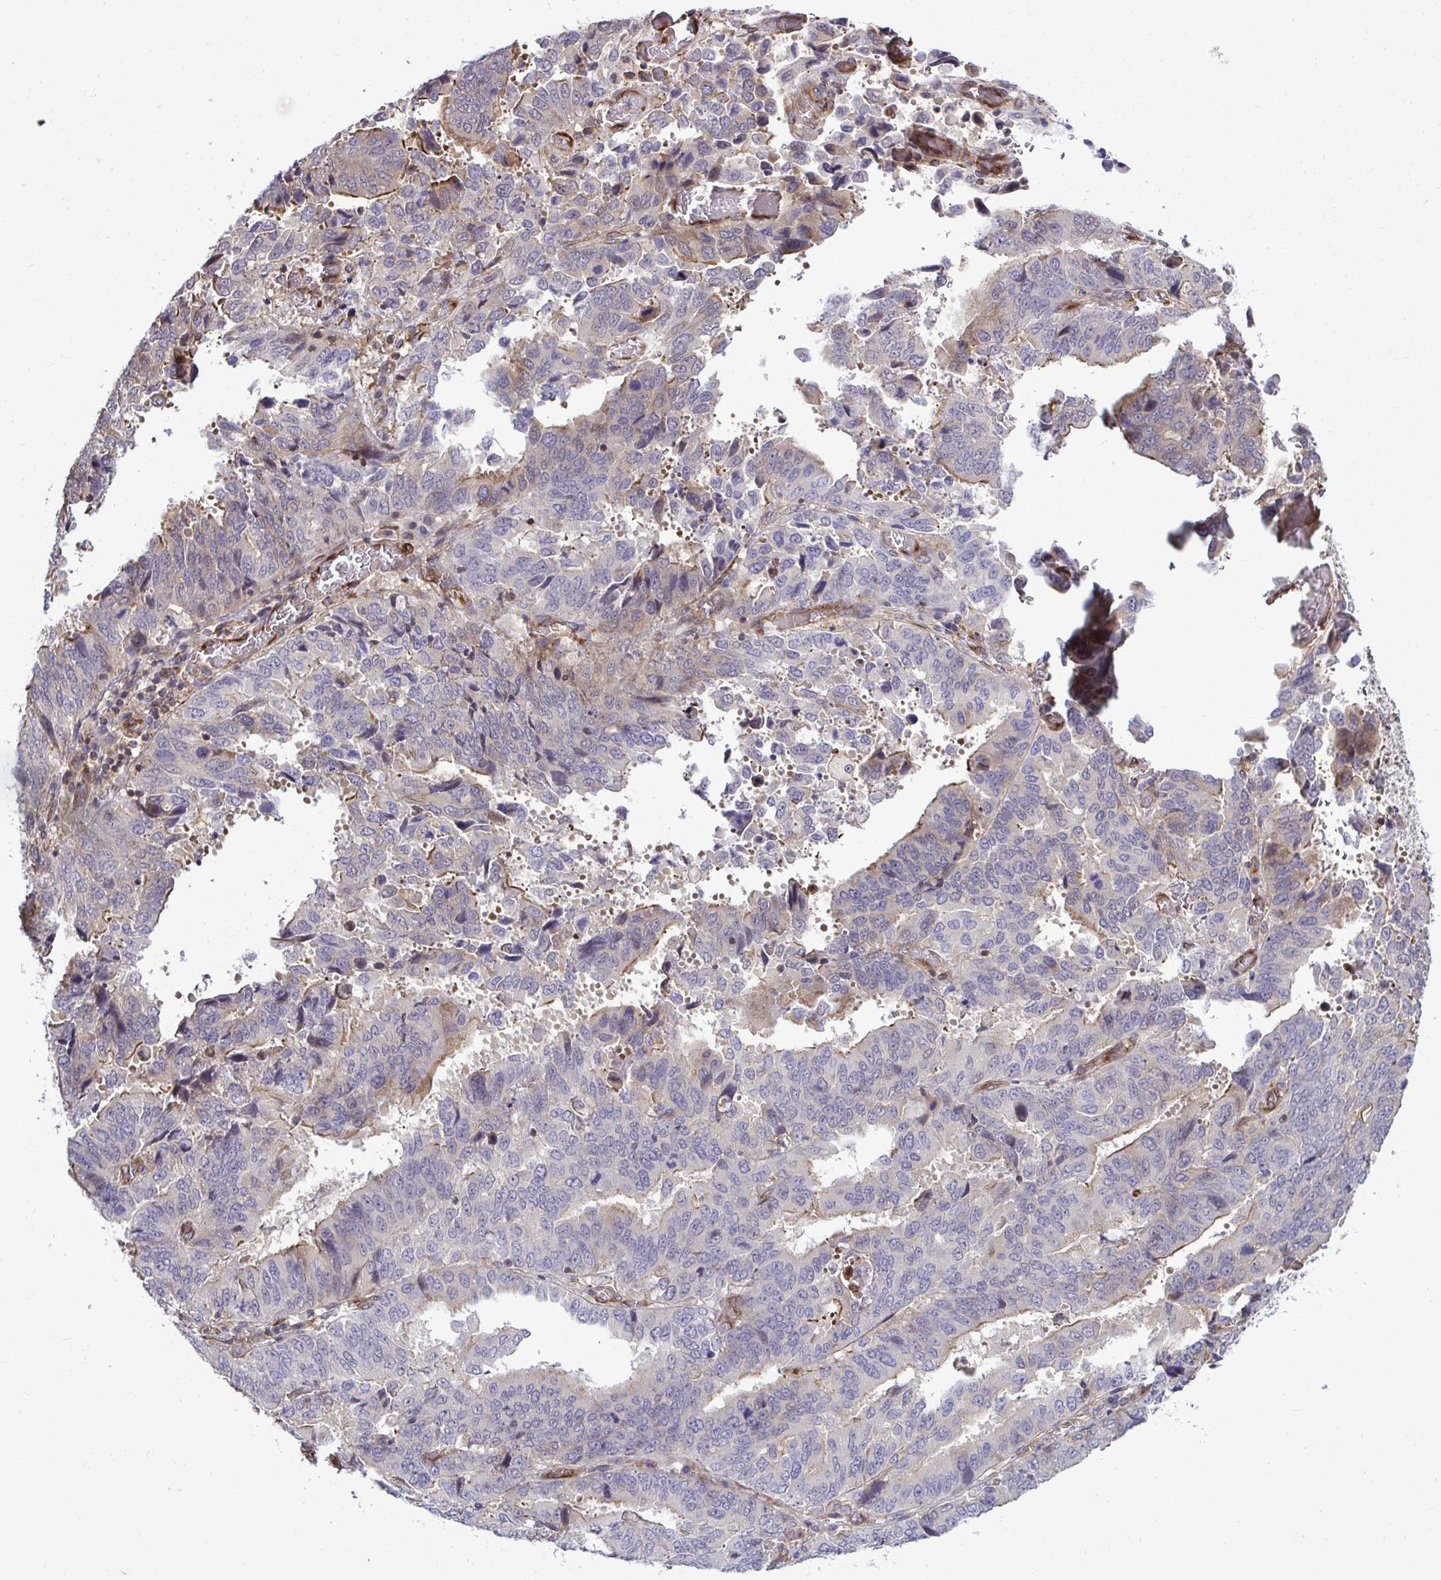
{"staining": {"intensity": "moderate", "quantity": "<25%", "location": "cytoplasmic/membranous"}, "tissue": "stomach cancer", "cell_type": "Tumor cells", "image_type": "cancer", "snomed": [{"axis": "morphology", "description": "Adenocarcinoma, NOS"}, {"axis": "topography", "description": "Stomach, upper"}], "caption": "This histopathology image reveals stomach cancer (adenocarcinoma) stained with immunohistochemistry to label a protein in brown. The cytoplasmic/membranous of tumor cells show moderate positivity for the protein. Nuclei are counter-stained blue.", "gene": "FUT10", "patient": {"sex": "male", "age": 74}}